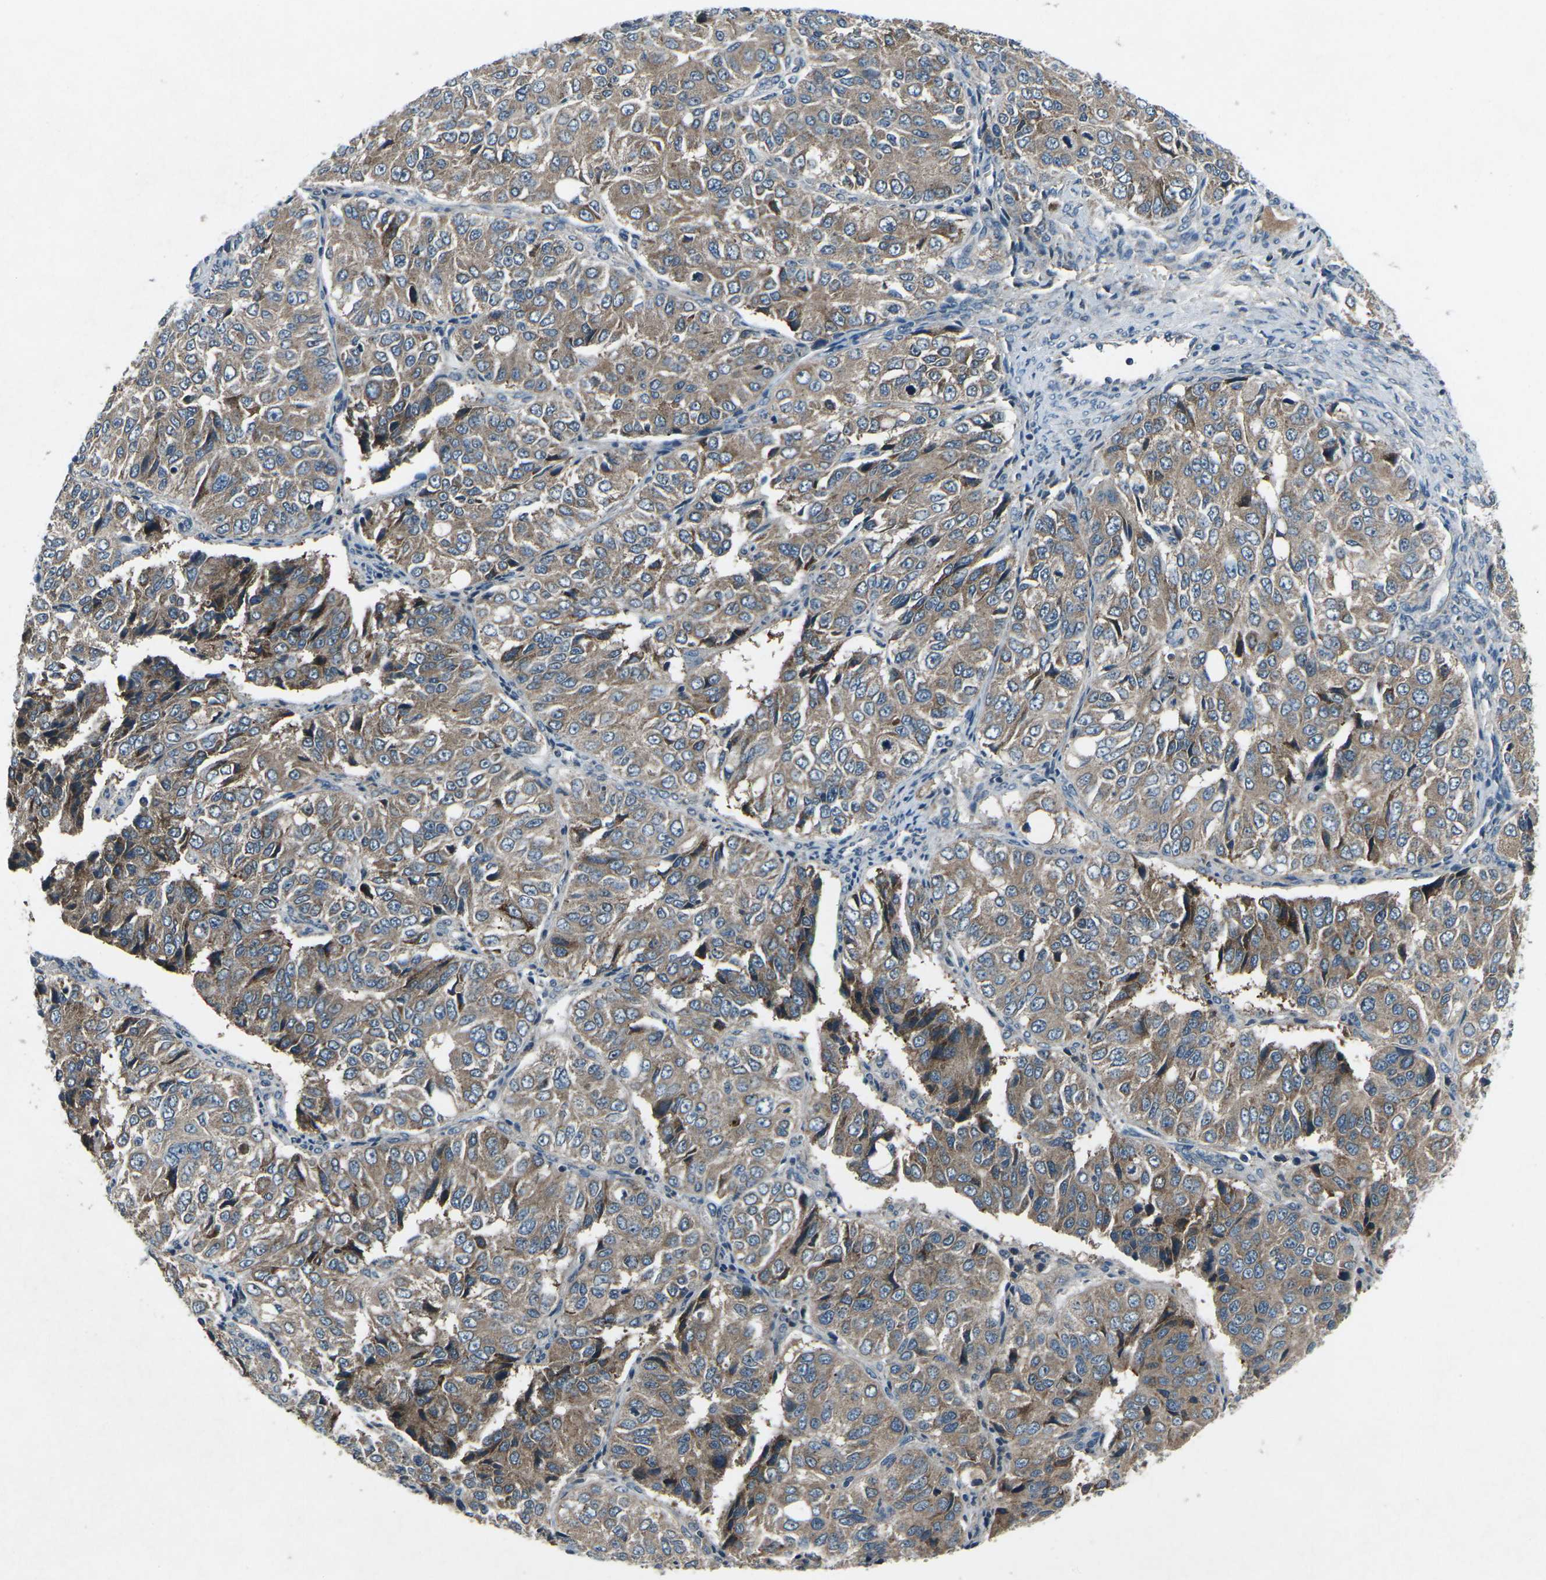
{"staining": {"intensity": "moderate", "quantity": ">75%", "location": "cytoplasmic/membranous"}, "tissue": "ovarian cancer", "cell_type": "Tumor cells", "image_type": "cancer", "snomed": [{"axis": "morphology", "description": "Carcinoma, endometroid"}, {"axis": "topography", "description": "Ovary"}], "caption": "About >75% of tumor cells in human endometroid carcinoma (ovarian) exhibit moderate cytoplasmic/membranous protein expression as visualized by brown immunohistochemical staining.", "gene": "CDK16", "patient": {"sex": "female", "age": 51}}